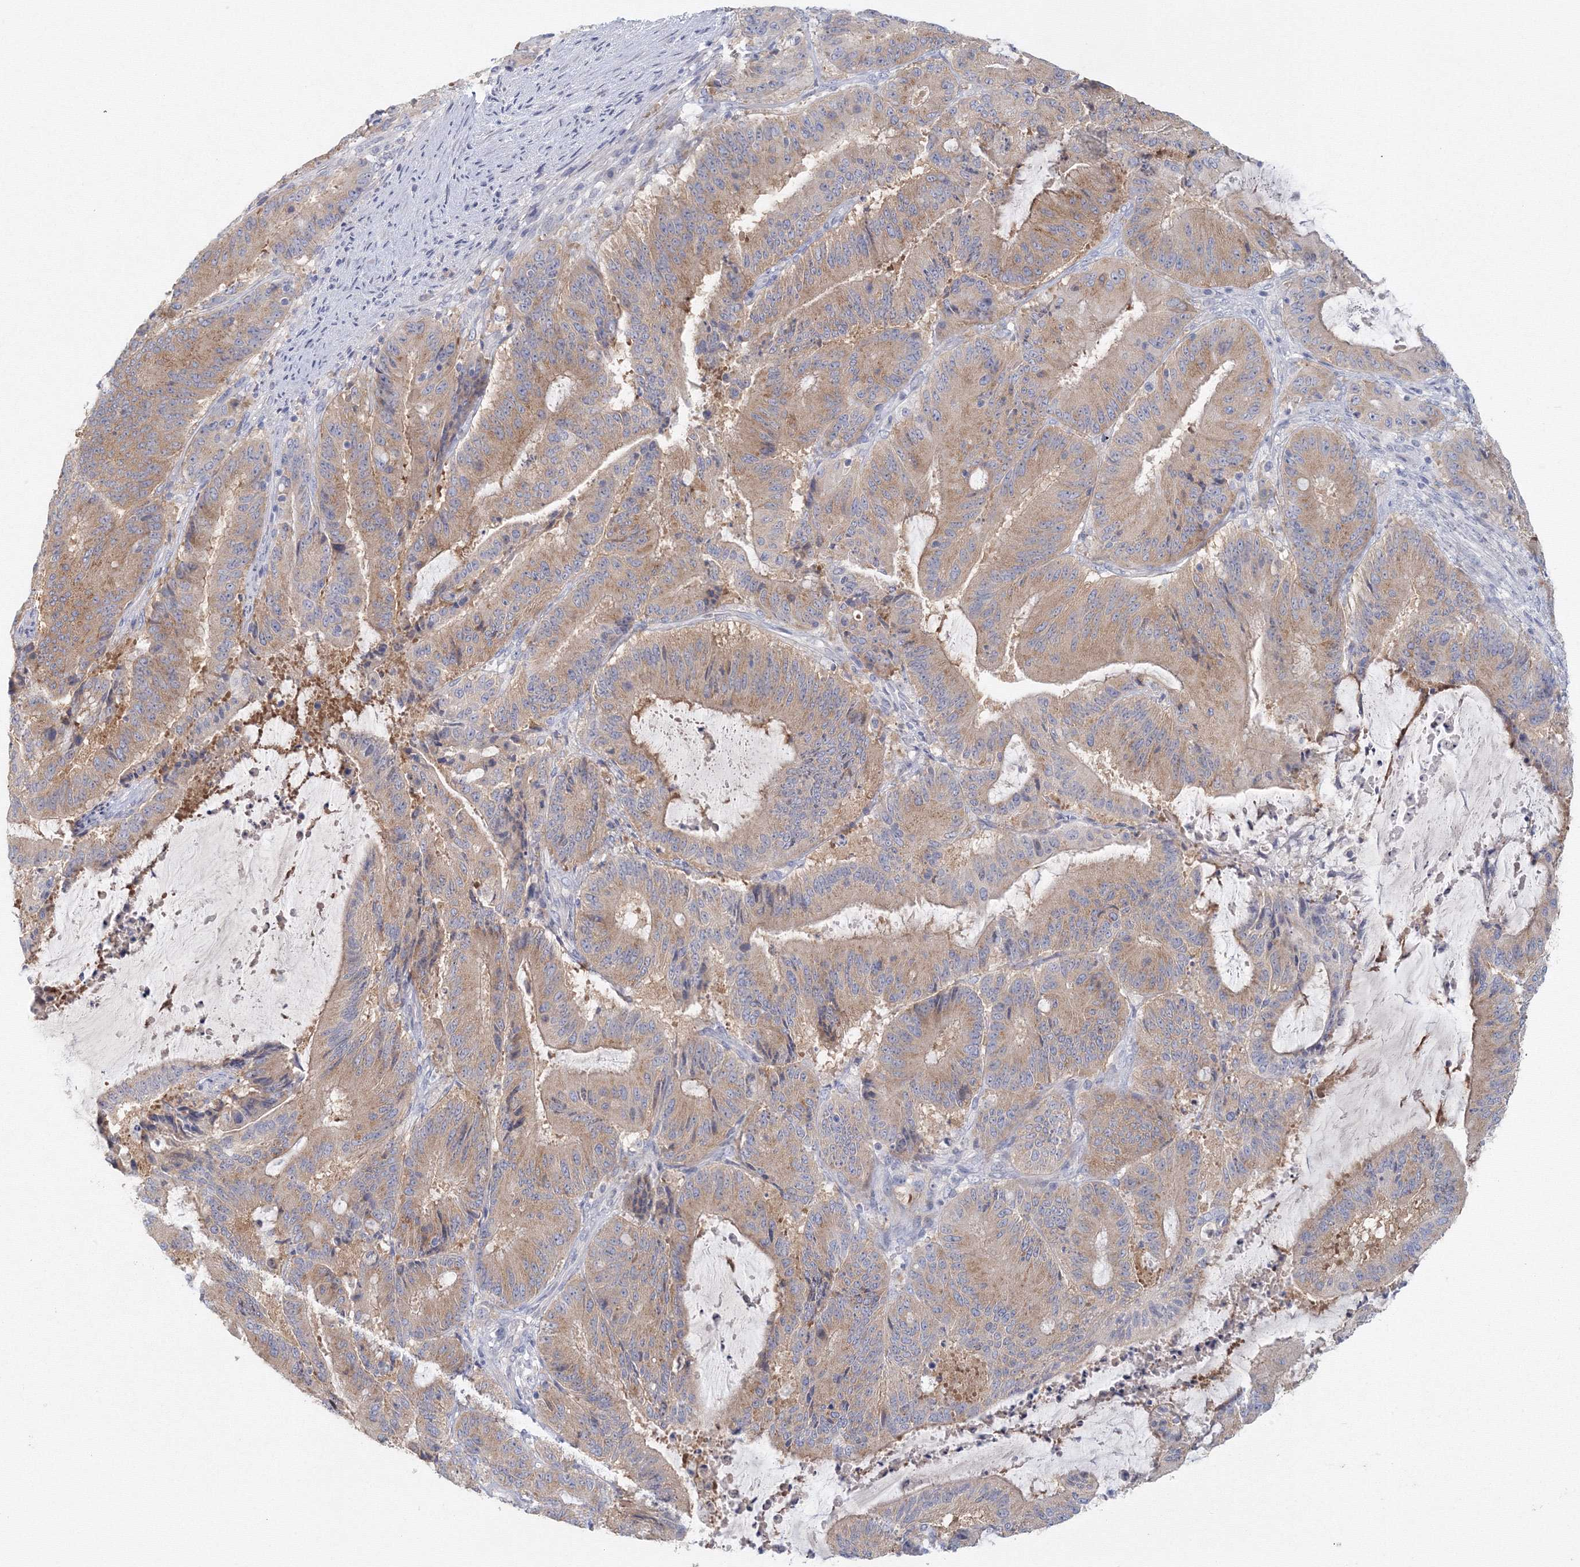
{"staining": {"intensity": "weak", "quantity": ">75%", "location": "cytoplasmic/membranous"}, "tissue": "liver cancer", "cell_type": "Tumor cells", "image_type": "cancer", "snomed": [{"axis": "morphology", "description": "Normal tissue, NOS"}, {"axis": "morphology", "description": "Cholangiocarcinoma"}, {"axis": "topography", "description": "Liver"}, {"axis": "topography", "description": "Peripheral nerve tissue"}], "caption": "A photomicrograph showing weak cytoplasmic/membranous expression in approximately >75% of tumor cells in liver cancer, as visualized by brown immunohistochemical staining.", "gene": "TACC2", "patient": {"sex": "female", "age": 73}}